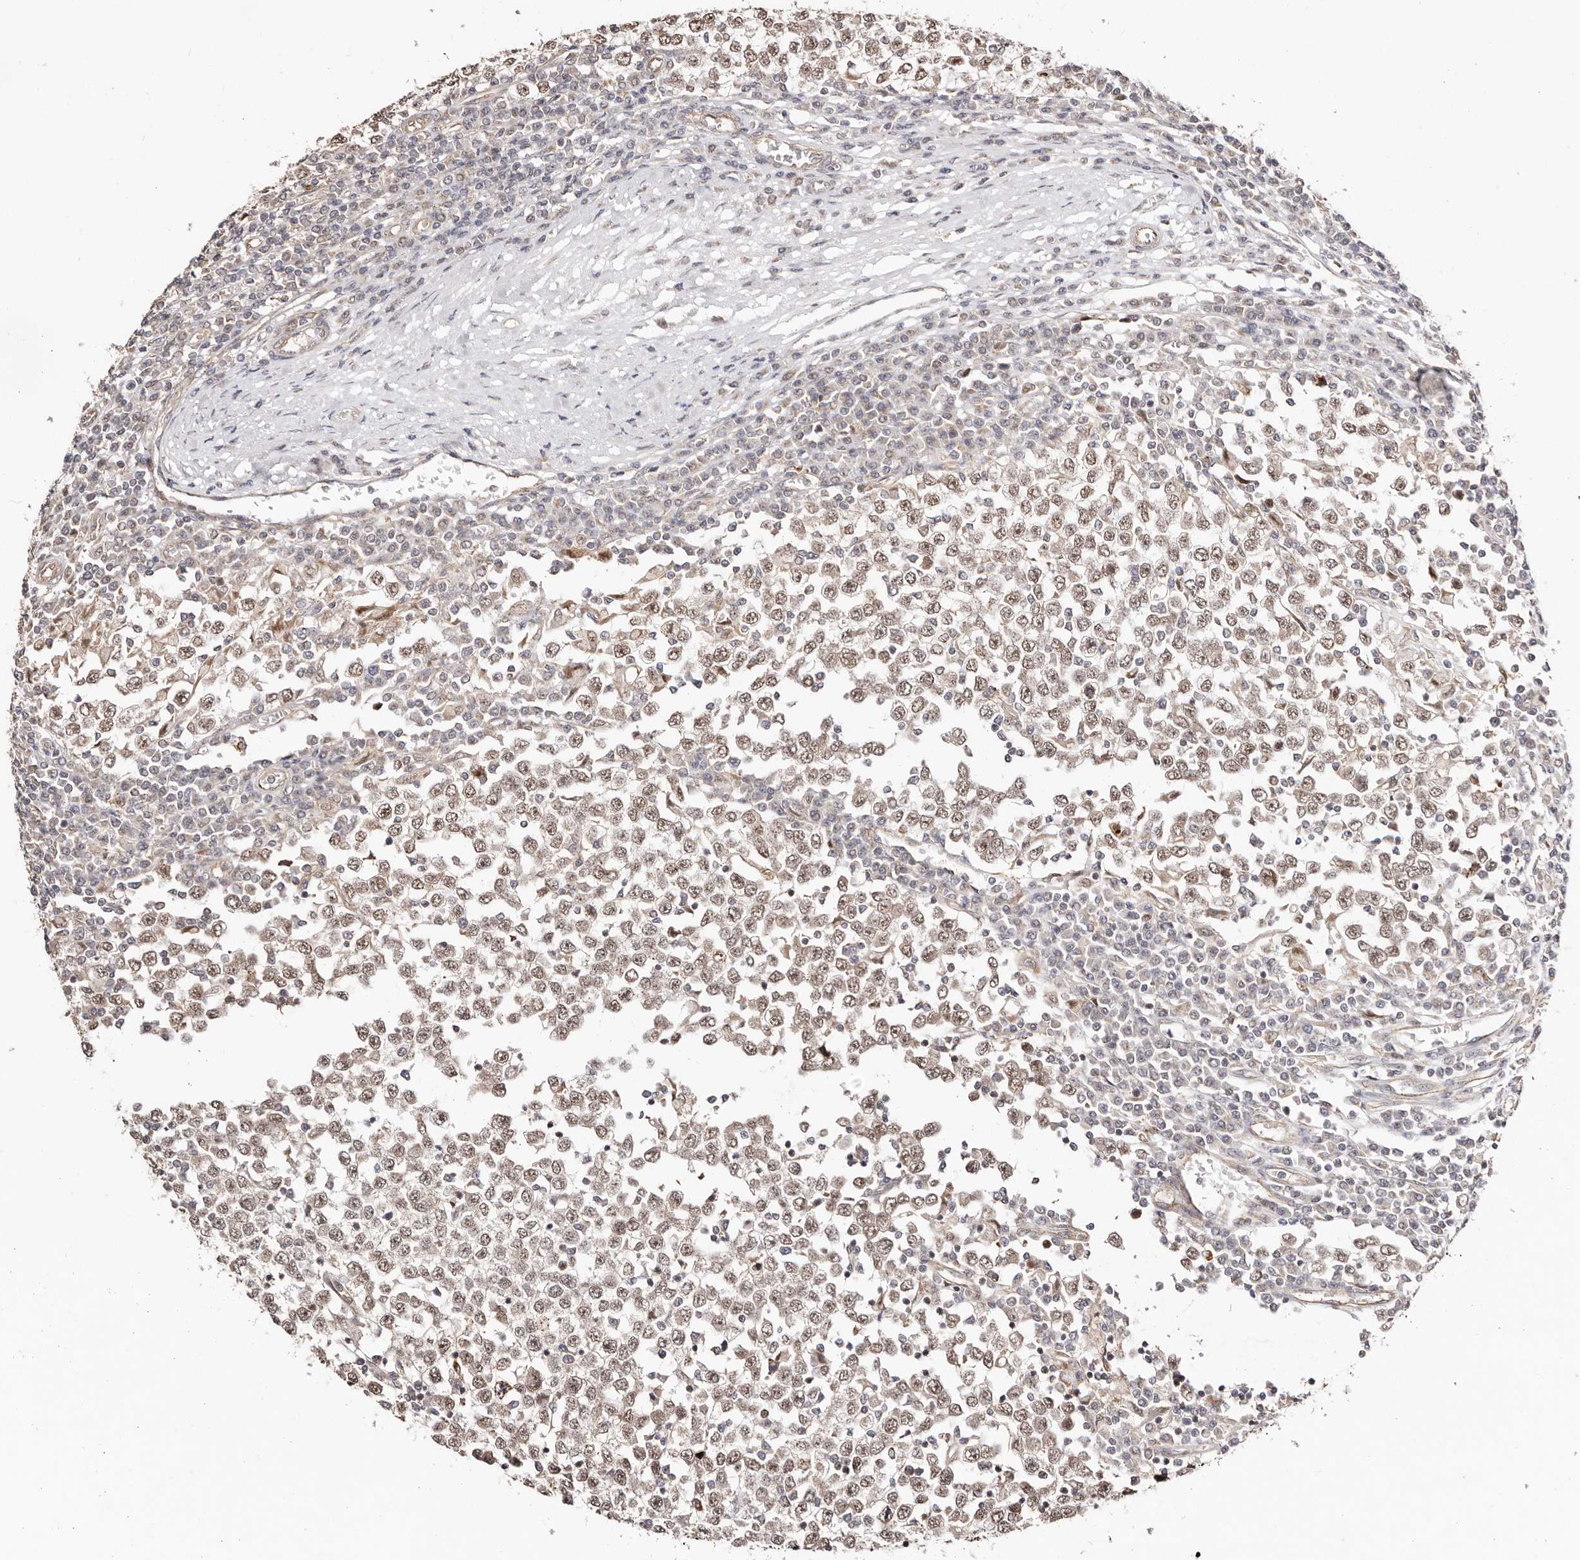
{"staining": {"intensity": "weak", "quantity": ">75%", "location": "nuclear"}, "tissue": "testis cancer", "cell_type": "Tumor cells", "image_type": "cancer", "snomed": [{"axis": "morphology", "description": "Seminoma, NOS"}, {"axis": "topography", "description": "Testis"}], "caption": "This histopathology image reveals testis cancer (seminoma) stained with IHC to label a protein in brown. The nuclear of tumor cells show weak positivity for the protein. Nuclei are counter-stained blue.", "gene": "CTNNBL1", "patient": {"sex": "male", "age": 65}}